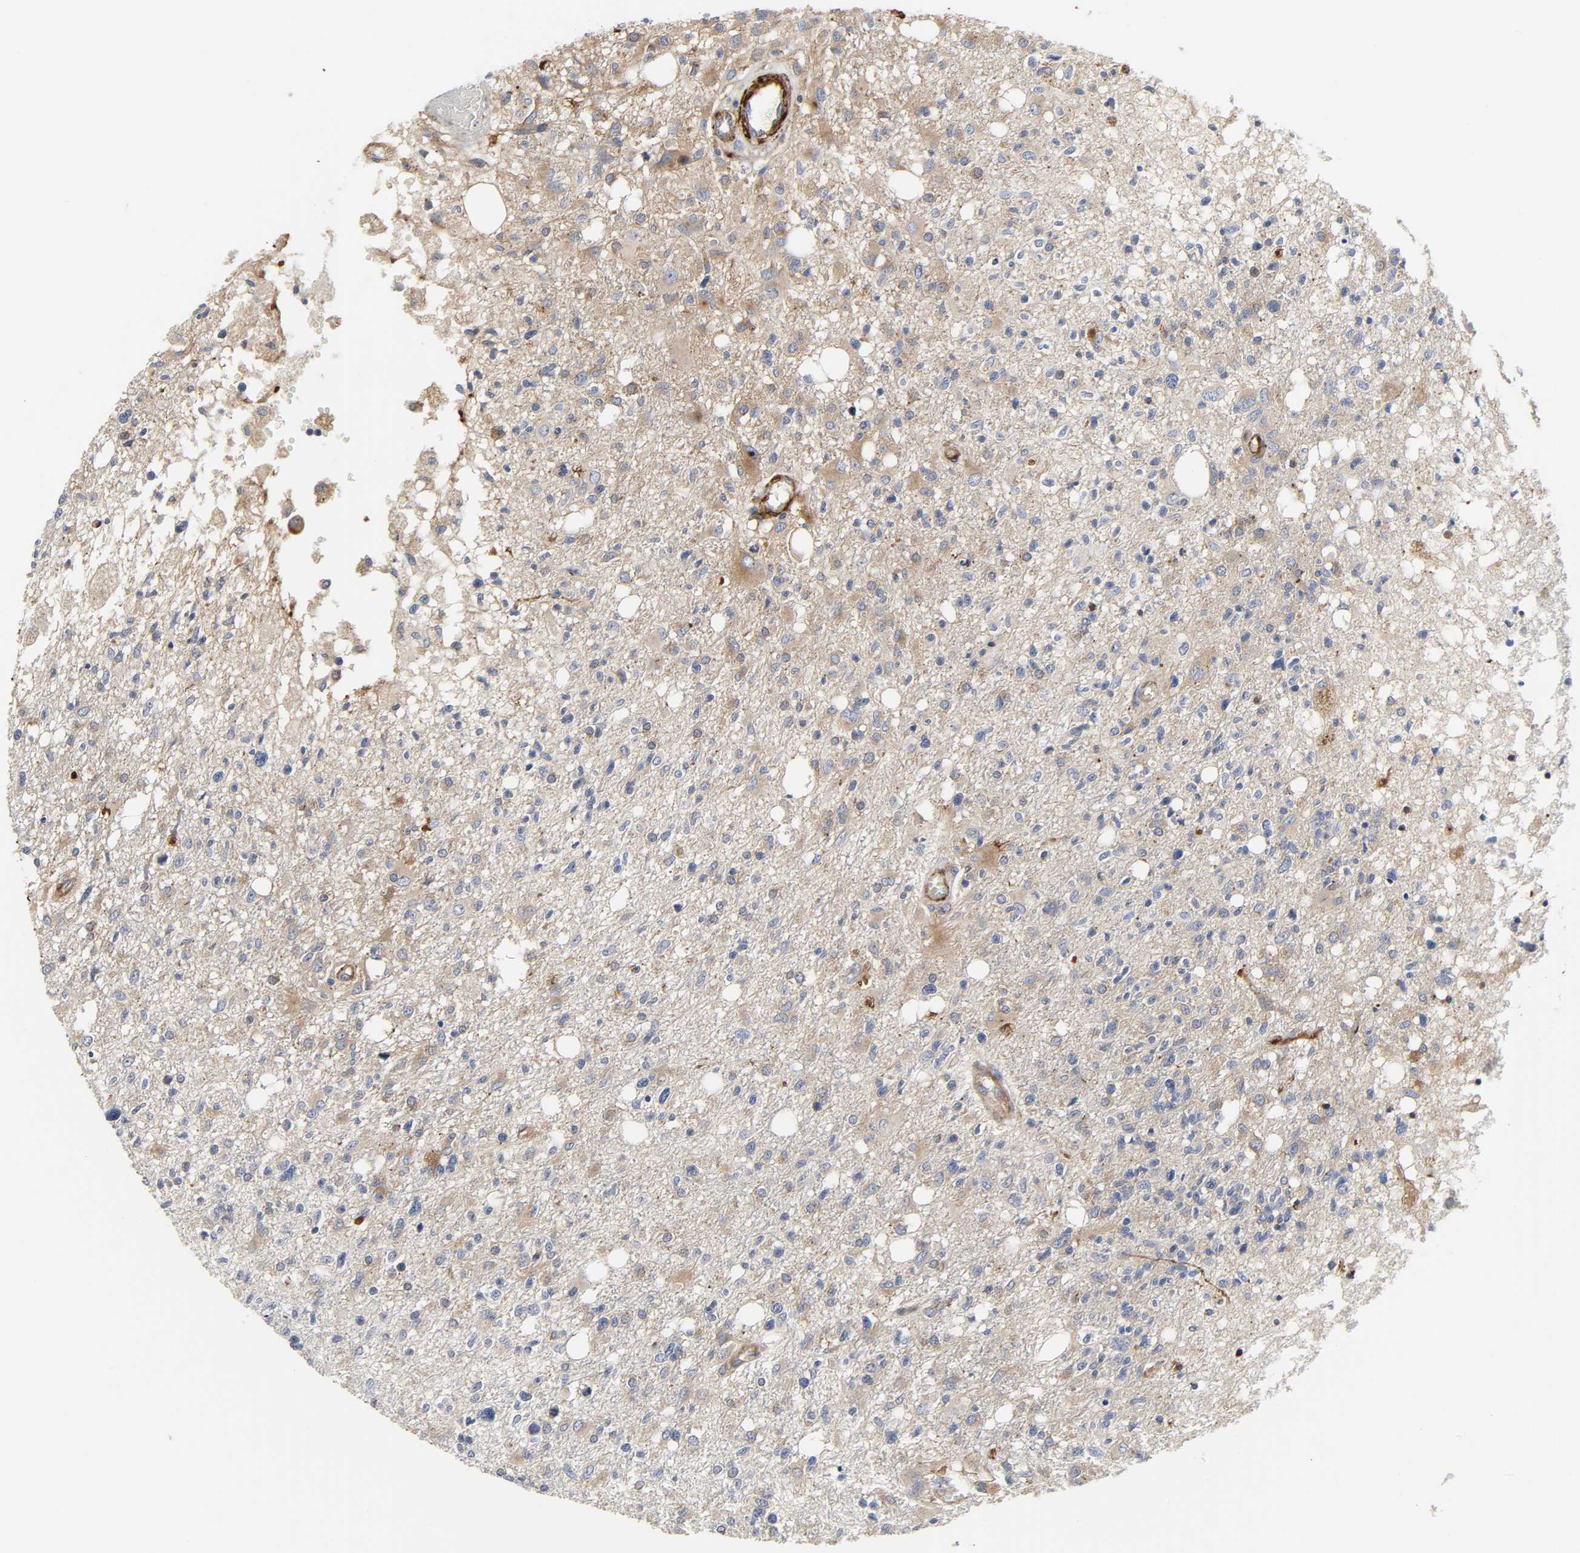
{"staining": {"intensity": "weak", "quantity": "25%-75%", "location": "cytoplasmic/membranous"}, "tissue": "glioma", "cell_type": "Tumor cells", "image_type": "cancer", "snomed": [{"axis": "morphology", "description": "Glioma, malignant, High grade"}, {"axis": "topography", "description": "Cerebral cortex"}], "caption": "Tumor cells display low levels of weak cytoplasmic/membranous positivity in approximately 25%-75% of cells in malignant glioma (high-grade). Nuclei are stained in blue.", "gene": "ARHGAP1", "patient": {"sex": "male", "age": 76}}